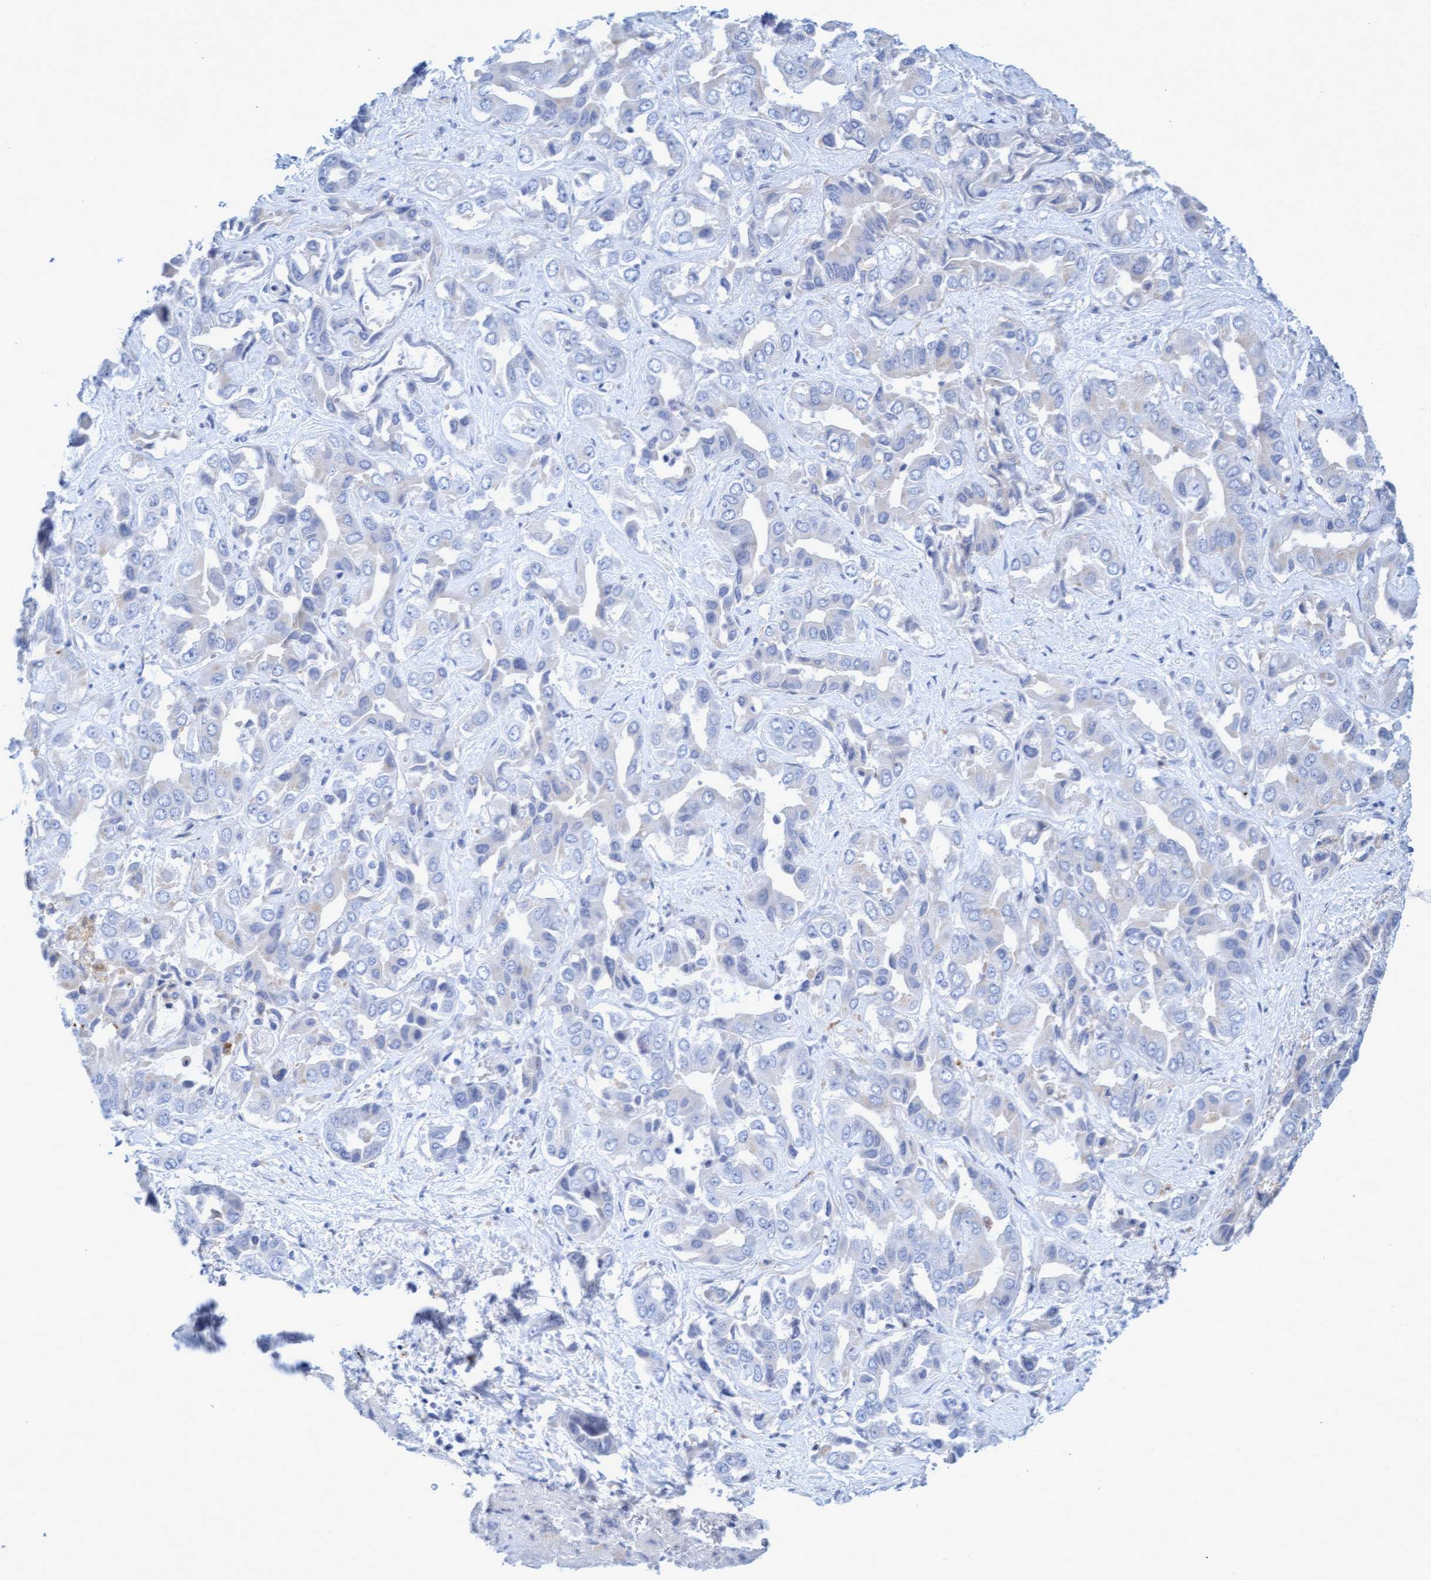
{"staining": {"intensity": "negative", "quantity": "none", "location": "none"}, "tissue": "liver cancer", "cell_type": "Tumor cells", "image_type": "cancer", "snomed": [{"axis": "morphology", "description": "Cholangiocarcinoma"}, {"axis": "topography", "description": "Liver"}], "caption": "Immunohistochemistry (IHC) histopathology image of neoplastic tissue: liver cancer (cholangiocarcinoma) stained with DAB (3,3'-diaminobenzidine) shows no significant protein staining in tumor cells. (Immunohistochemistry (IHC), brightfield microscopy, high magnification).", "gene": "SGSH", "patient": {"sex": "female", "age": 52}}